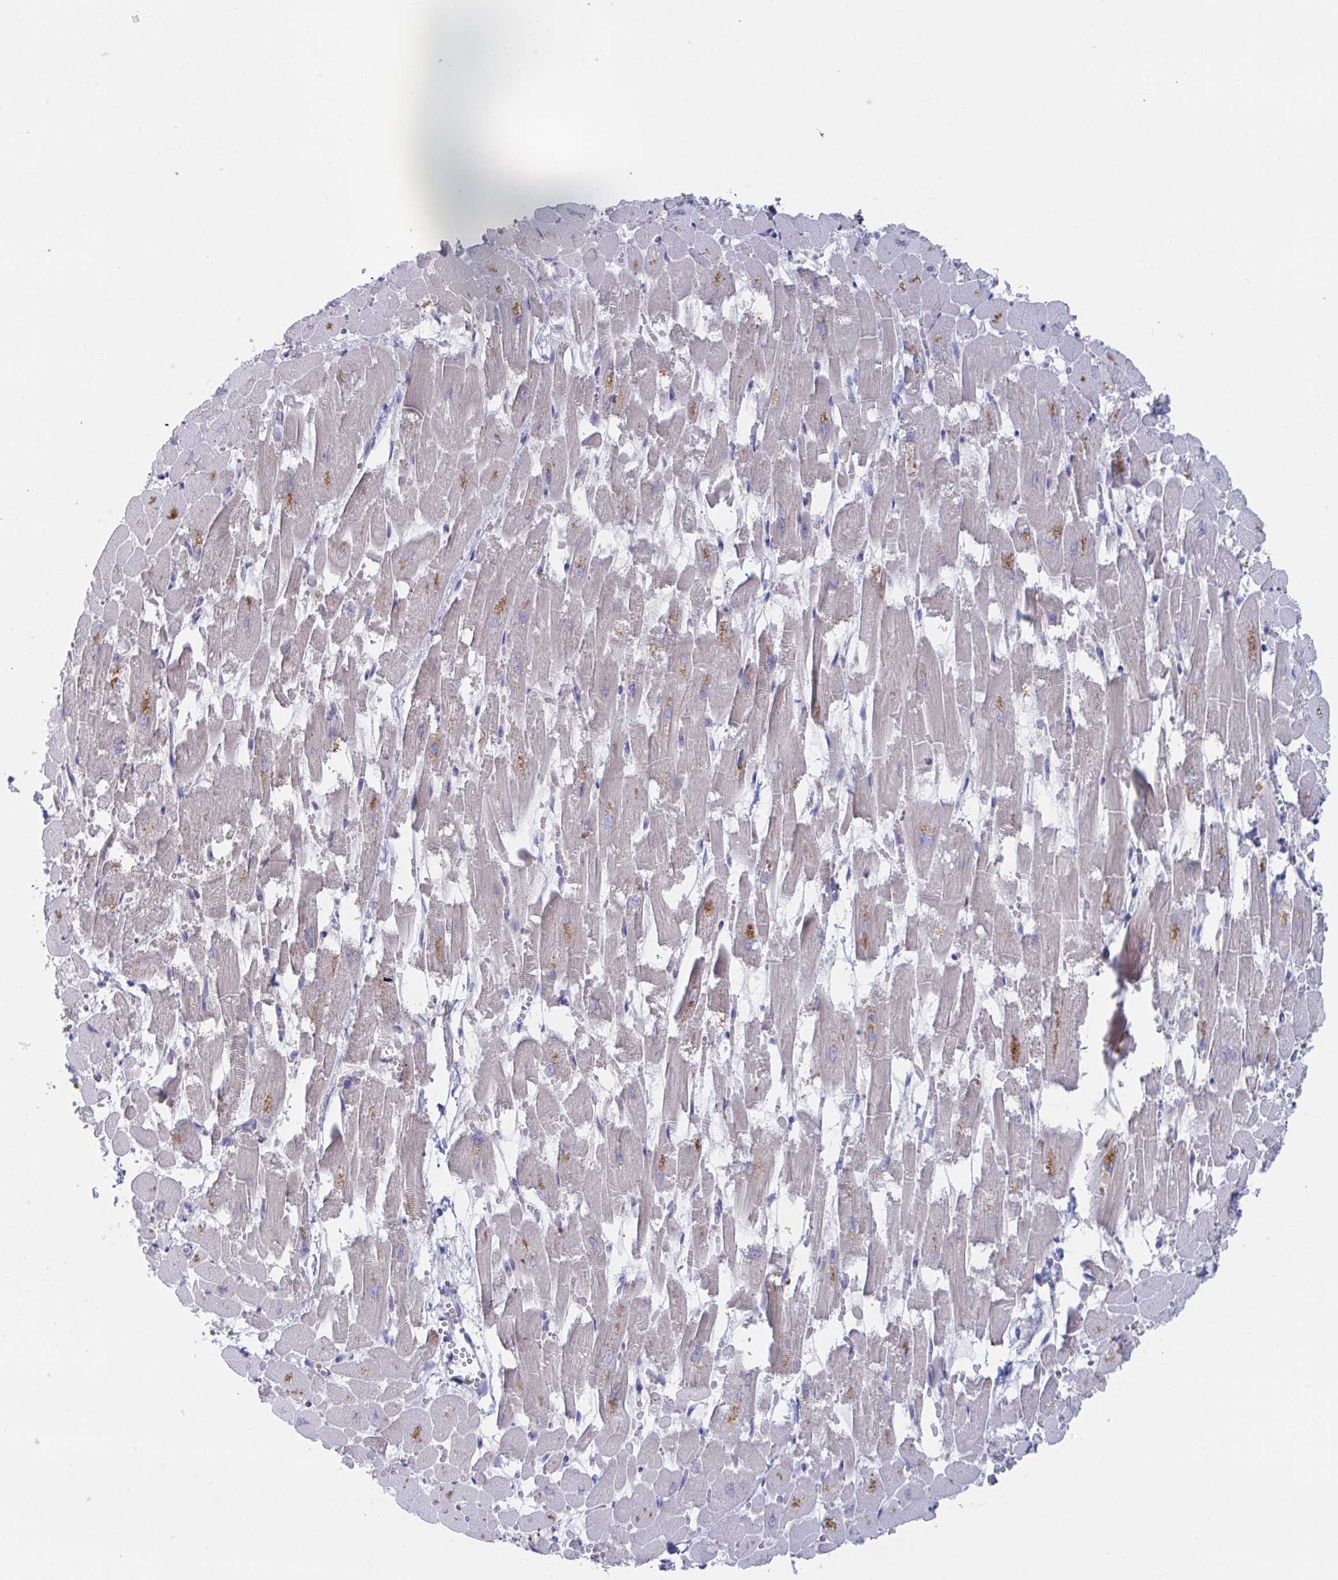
{"staining": {"intensity": "moderate", "quantity": "<25%", "location": "cytoplasmic/membranous"}, "tissue": "heart muscle", "cell_type": "Cardiomyocytes", "image_type": "normal", "snomed": [{"axis": "morphology", "description": "Normal tissue, NOS"}, {"axis": "topography", "description": "Heart"}], "caption": "Normal heart muscle was stained to show a protein in brown. There is low levels of moderate cytoplasmic/membranous staining in about <25% of cardiomyocytes. The protein of interest is stained brown, and the nuclei are stained in blue (DAB (3,3'-diaminobenzidine) IHC with brightfield microscopy, high magnification).", "gene": "TNFAIP6", "patient": {"sex": "female", "age": 52}}